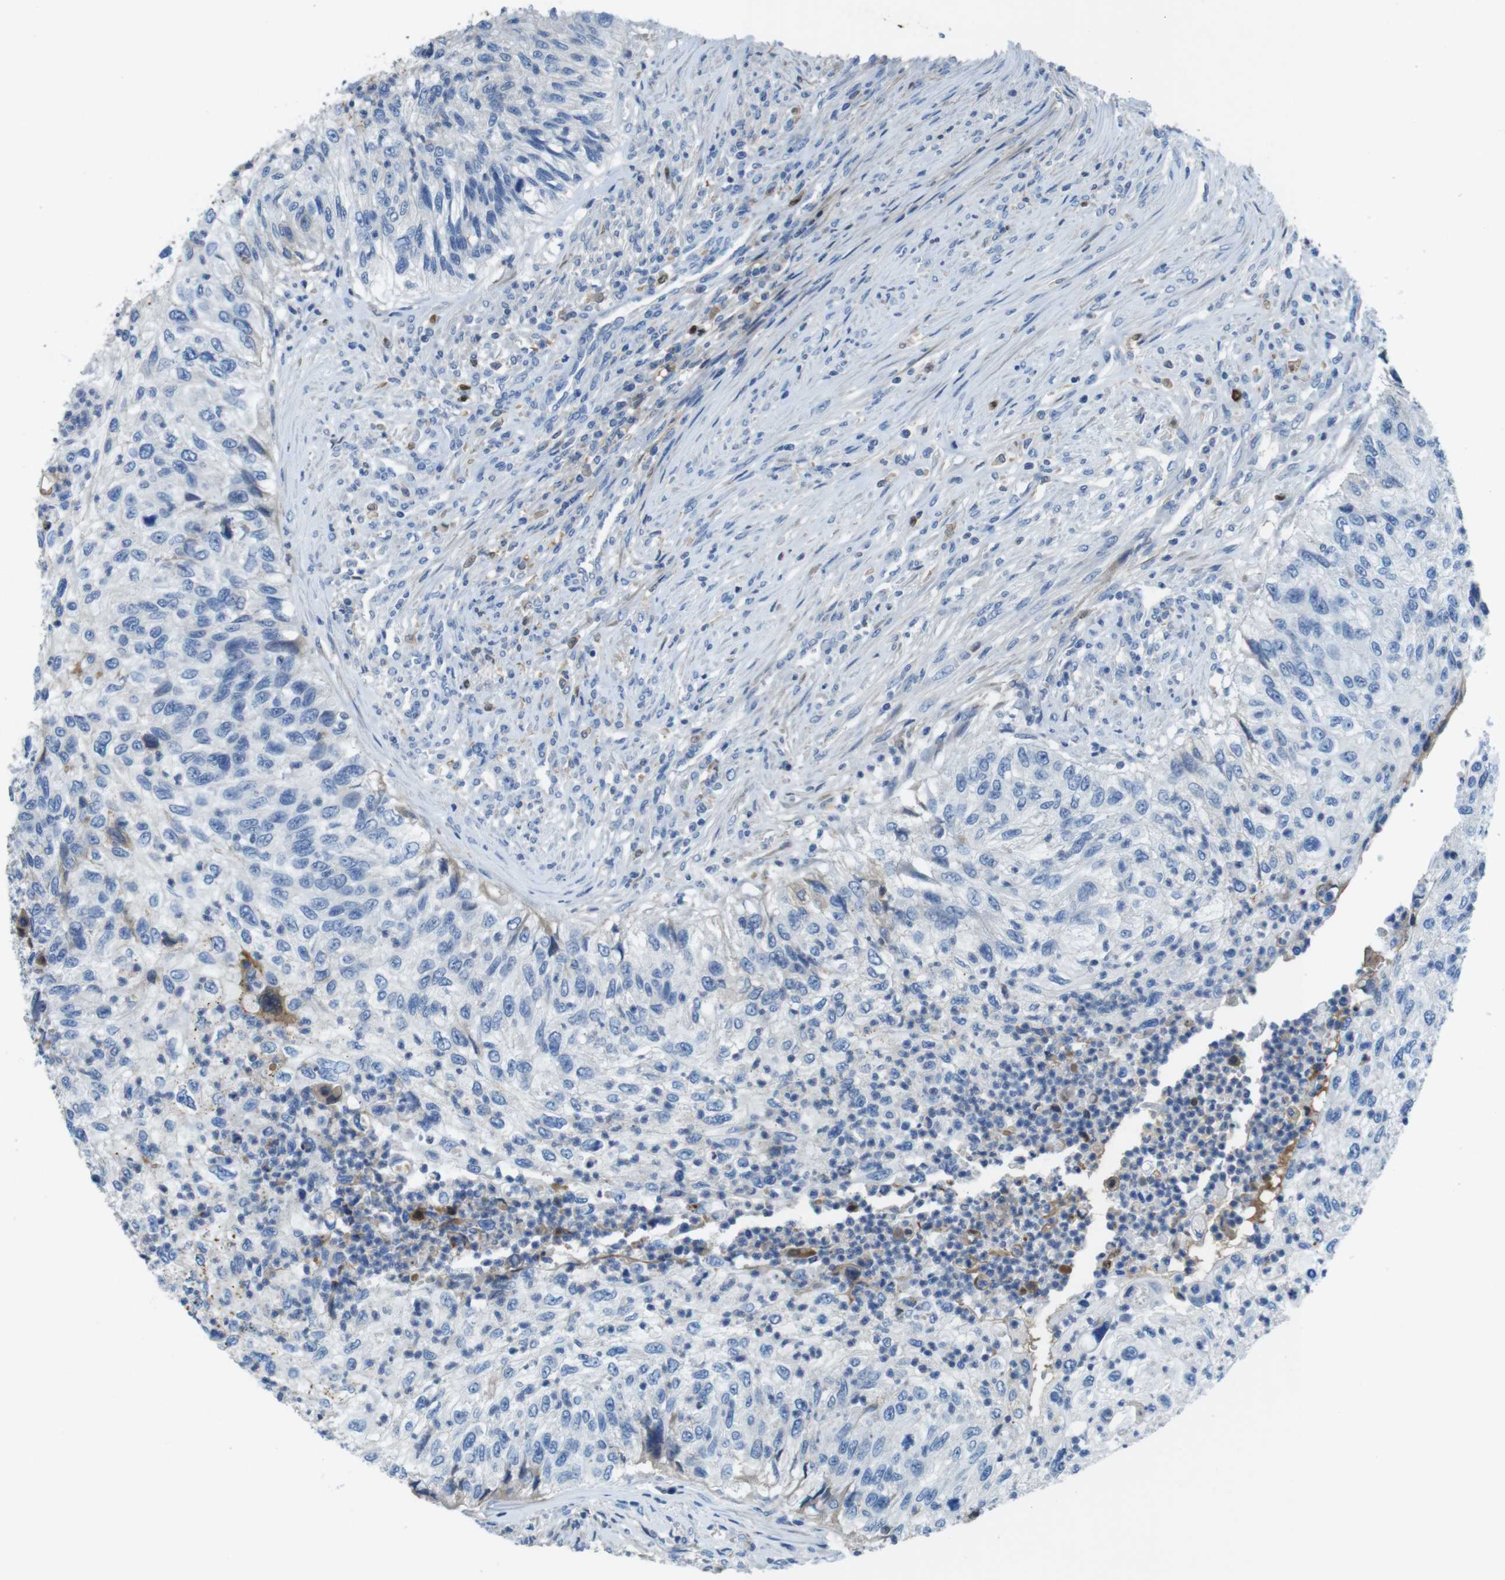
{"staining": {"intensity": "negative", "quantity": "none", "location": "none"}, "tissue": "urothelial cancer", "cell_type": "Tumor cells", "image_type": "cancer", "snomed": [{"axis": "morphology", "description": "Urothelial carcinoma, High grade"}, {"axis": "topography", "description": "Urinary bladder"}], "caption": "DAB immunohistochemical staining of urothelial cancer displays no significant expression in tumor cells.", "gene": "TMPRSS15", "patient": {"sex": "female", "age": 60}}